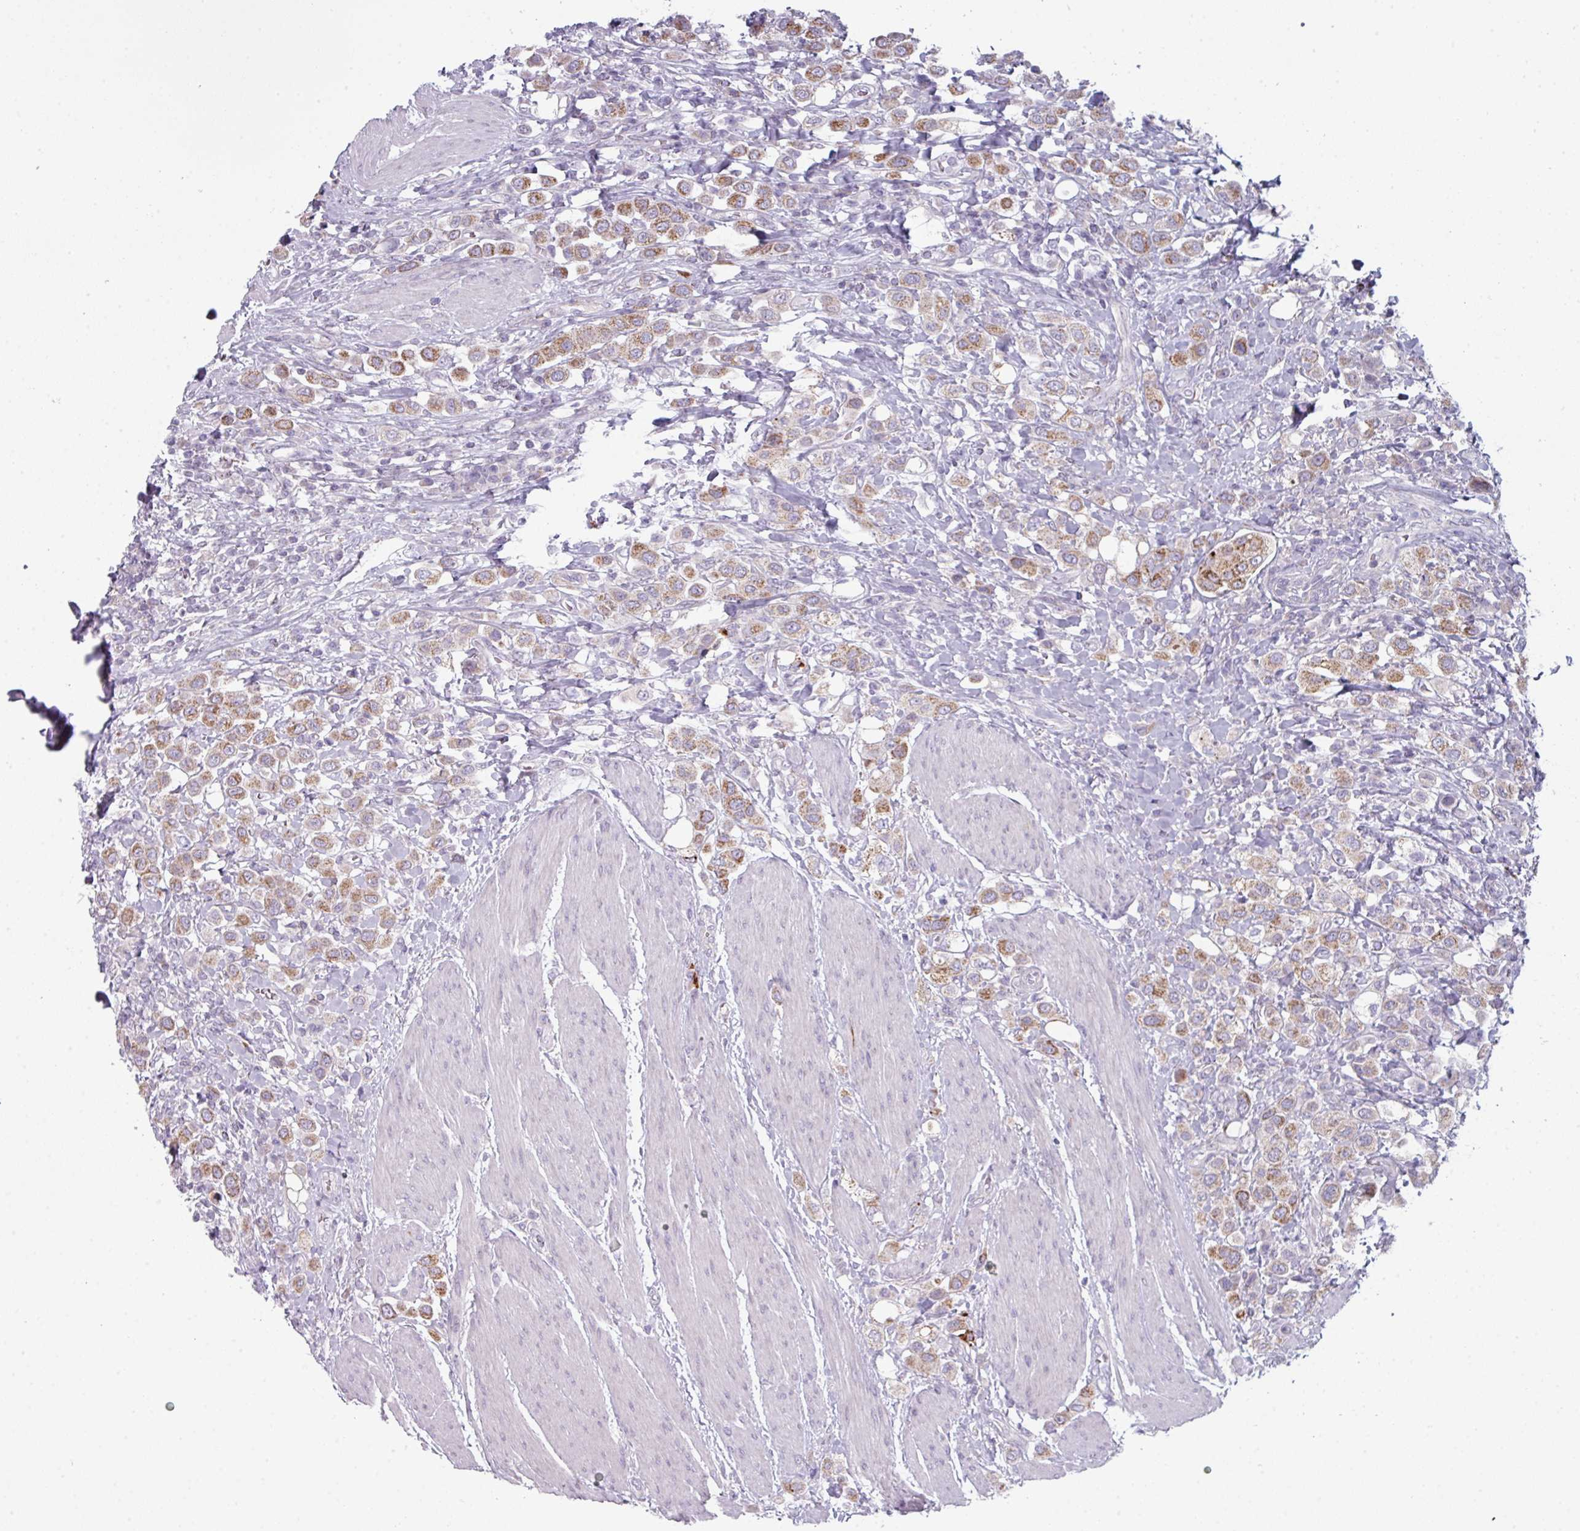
{"staining": {"intensity": "moderate", "quantity": ">75%", "location": "cytoplasmic/membranous"}, "tissue": "urothelial cancer", "cell_type": "Tumor cells", "image_type": "cancer", "snomed": [{"axis": "morphology", "description": "Urothelial carcinoma, High grade"}, {"axis": "topography", "description": "Urinary bladder"}], "caption": "Immunohistochemical staining of human high-grade urothelial carcinoma exhibits moderate cytoplasmic/membranous protein staining in approximately >75% of tumor cells.", "gene": "ZNF615", "patient": {"sex": "male", "age": 50}}